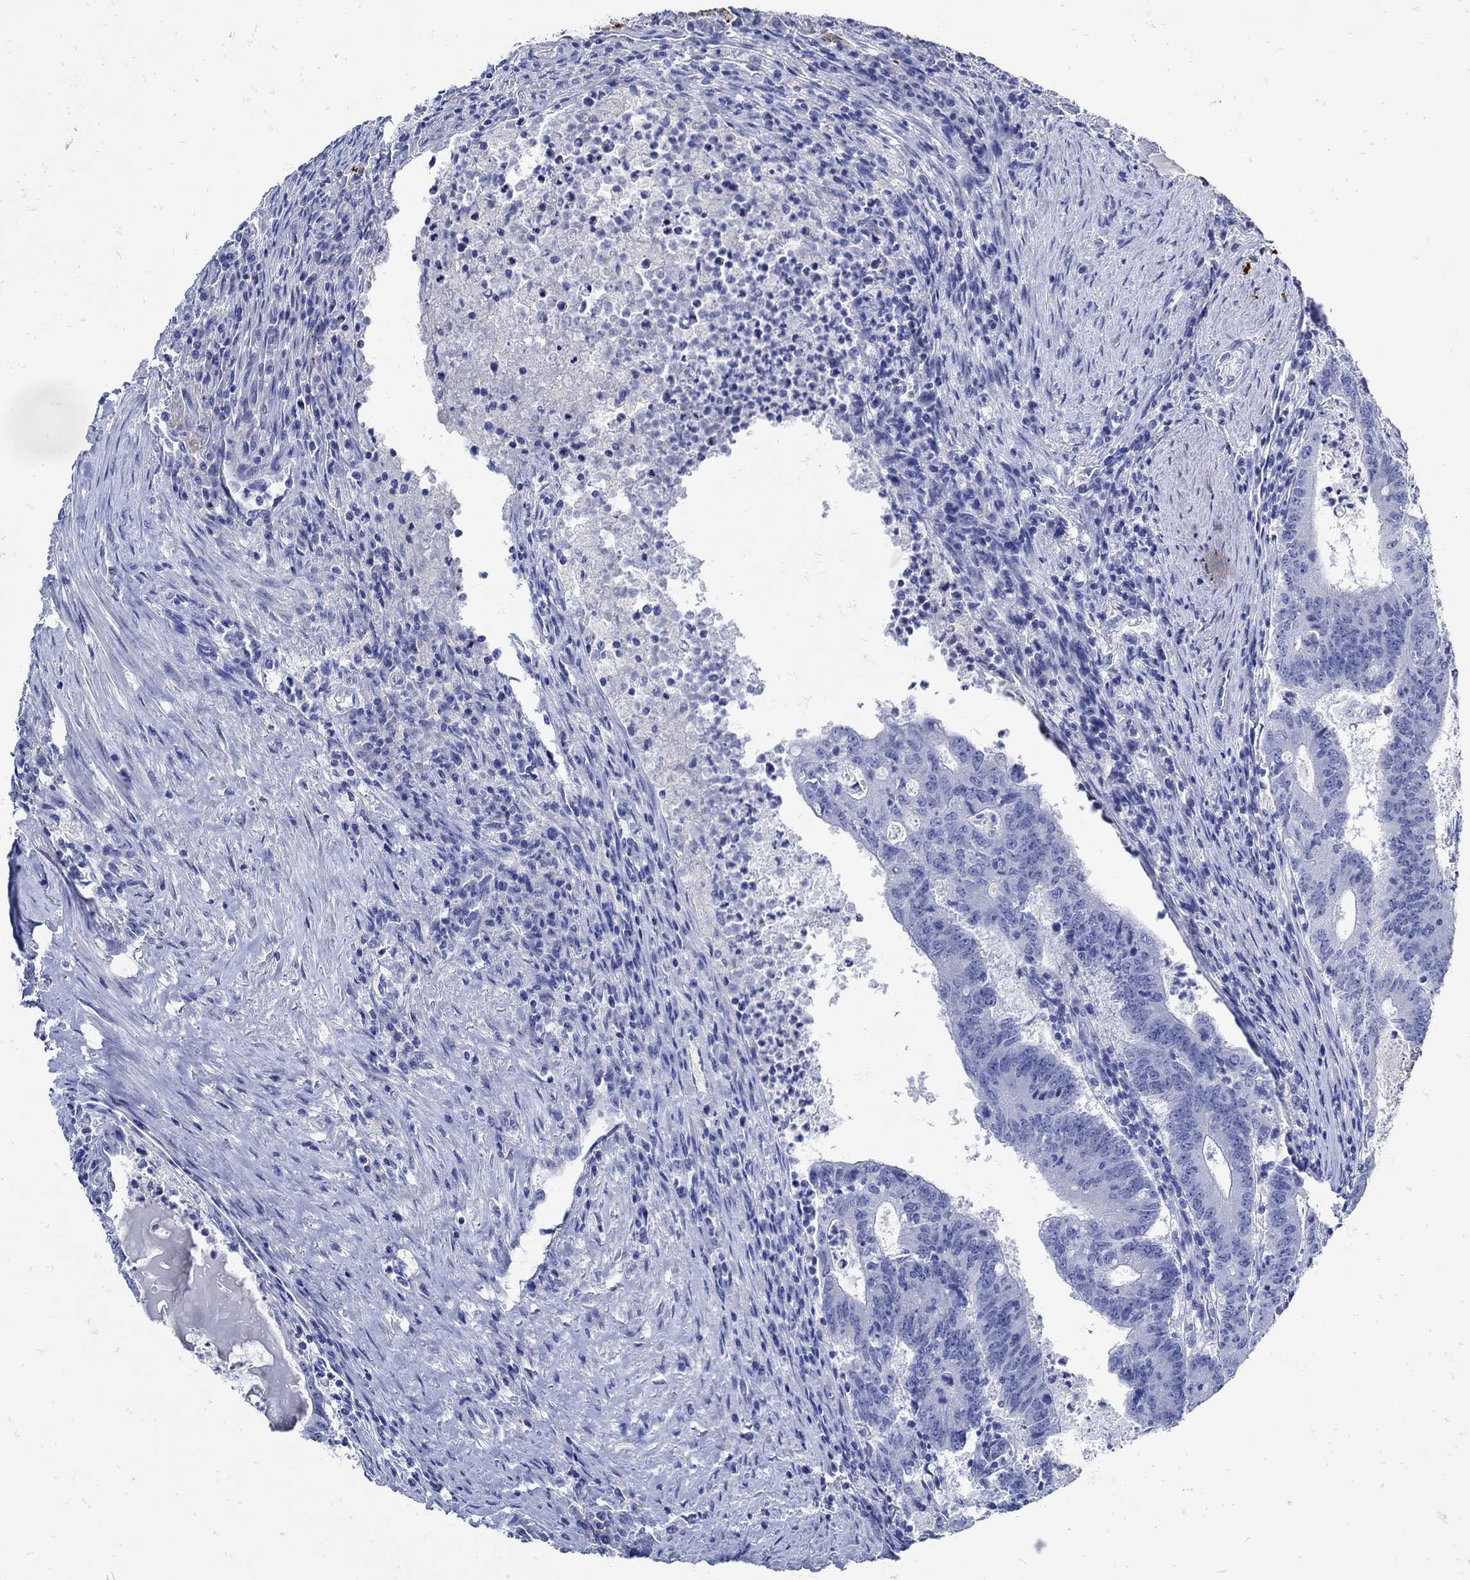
{"staining": {"intensity": "negative", "quantity": "none", "location": "none"}, "tissue": "colorectal cancer", "cell_type": "Tumor cells", "image_type": "cancer", "snomed": [{"axis": "morphology", "description": "Adenocarcinoma, NOS"}, {"axis": "topography", "description": "Colon"}], "caption": "The IHC histopathology image has no significant positivity in tumor cells of colorectal adenocarcinoma tissue.", "gene": "NOS1", "patient": {"sex": "female", "age": 70}}